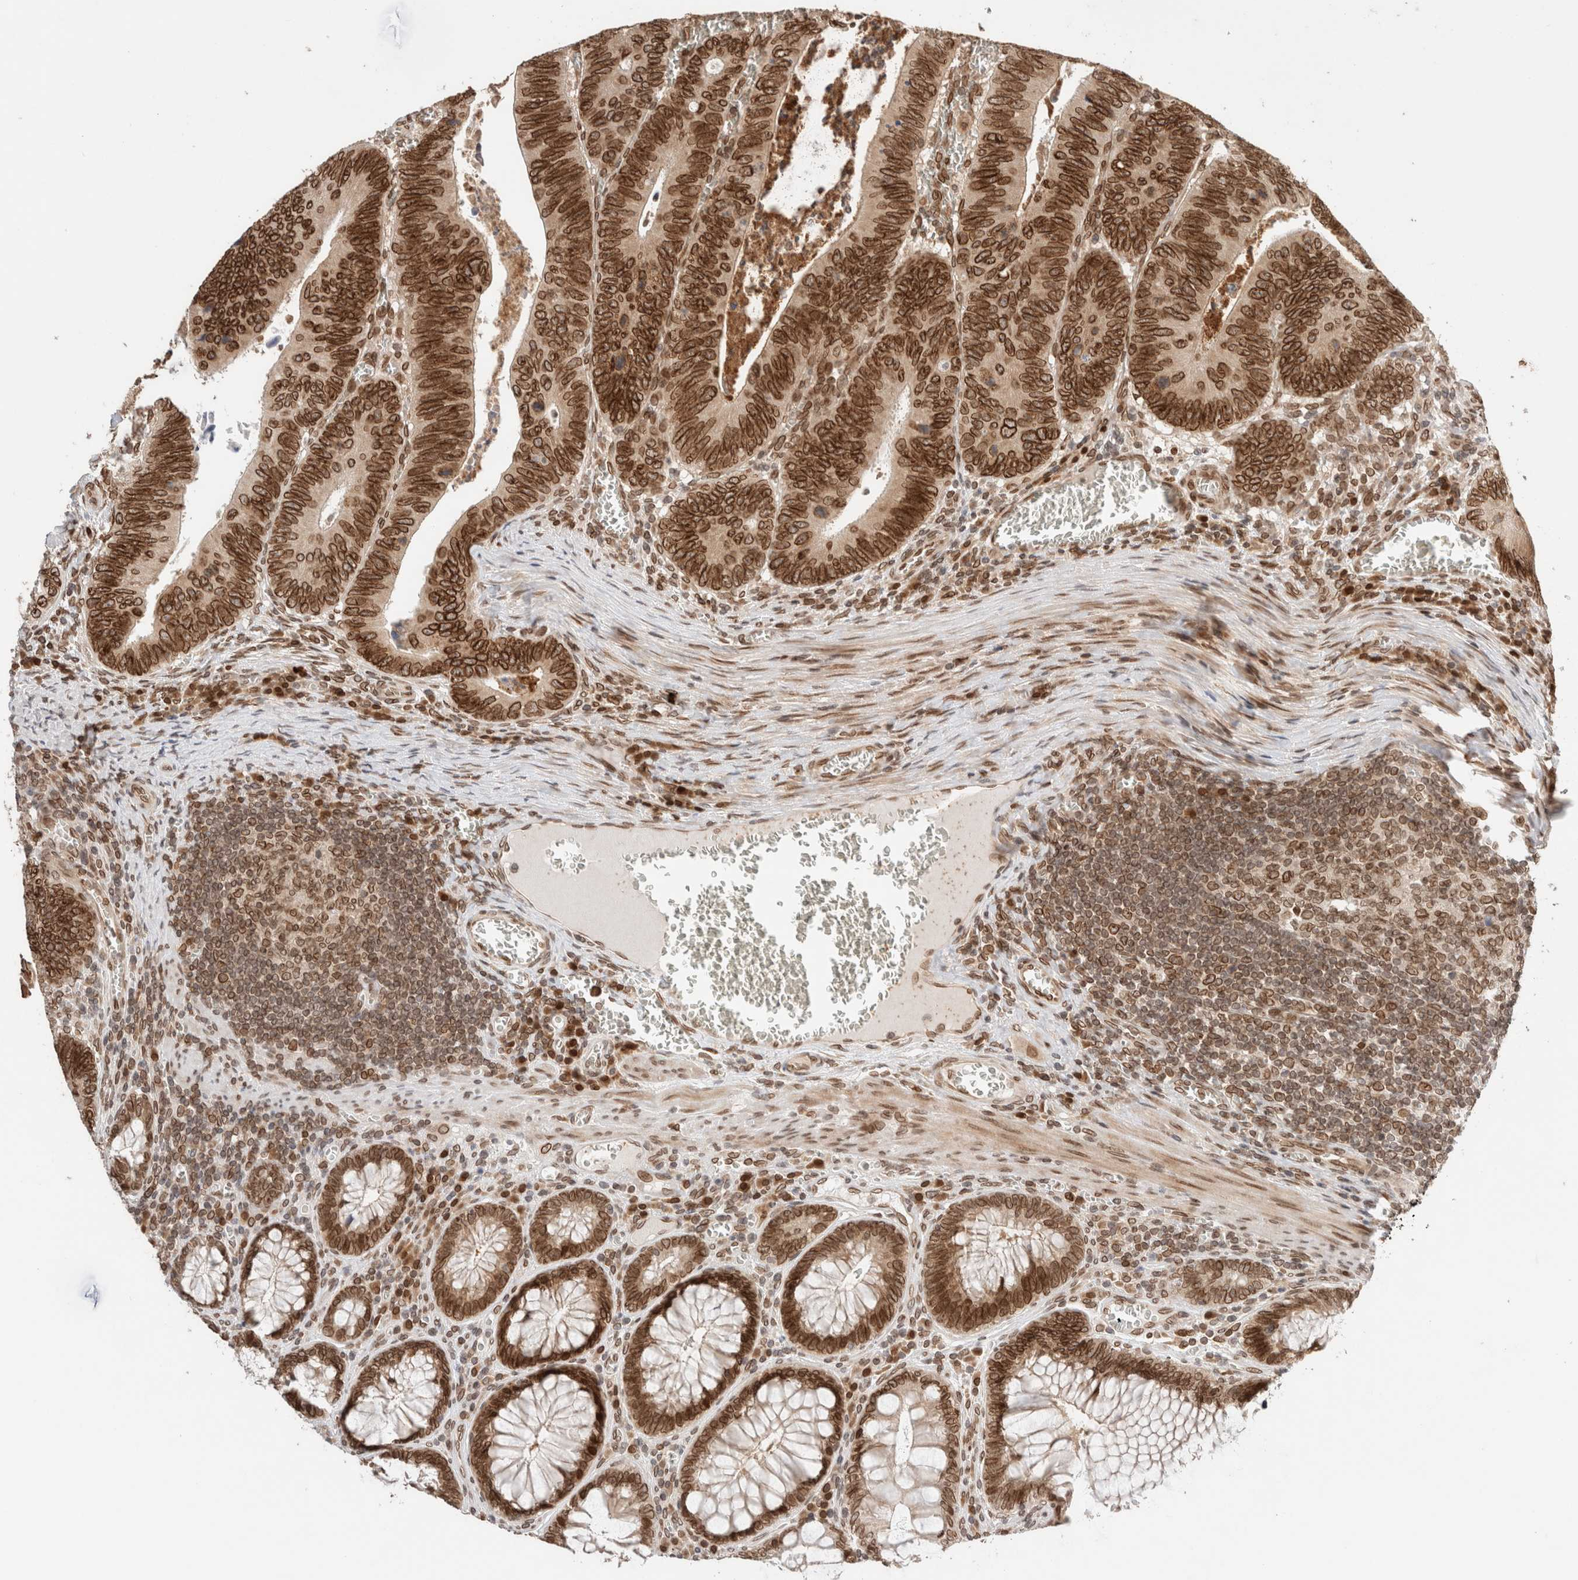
{"staining": {"intensity": "strong", "quantity": ">75%", "location": "cytoplasmic/membranous,nuclear"}, "tissue": "colorectal cancer", "cell_type": "Tumor cells", "image_type": "cancer", "snomed": [{"axis": "morphology", "description": "Inflammation, NOS"}, {"axis": "morphology", "description": "Adenocarcinoma, NOS"}, {"axis": "topography", "description": "Colon"}], "caption": "Approximately >75% of tumor cells in human colorectal cancer (adenocarcinoma) show strong cytoplasmic/membranous and nuclear protein staining as visualized by brown immunohistochemical staining.", "gene": "TPR", "patient": {"sex": "male", "age": 72}}